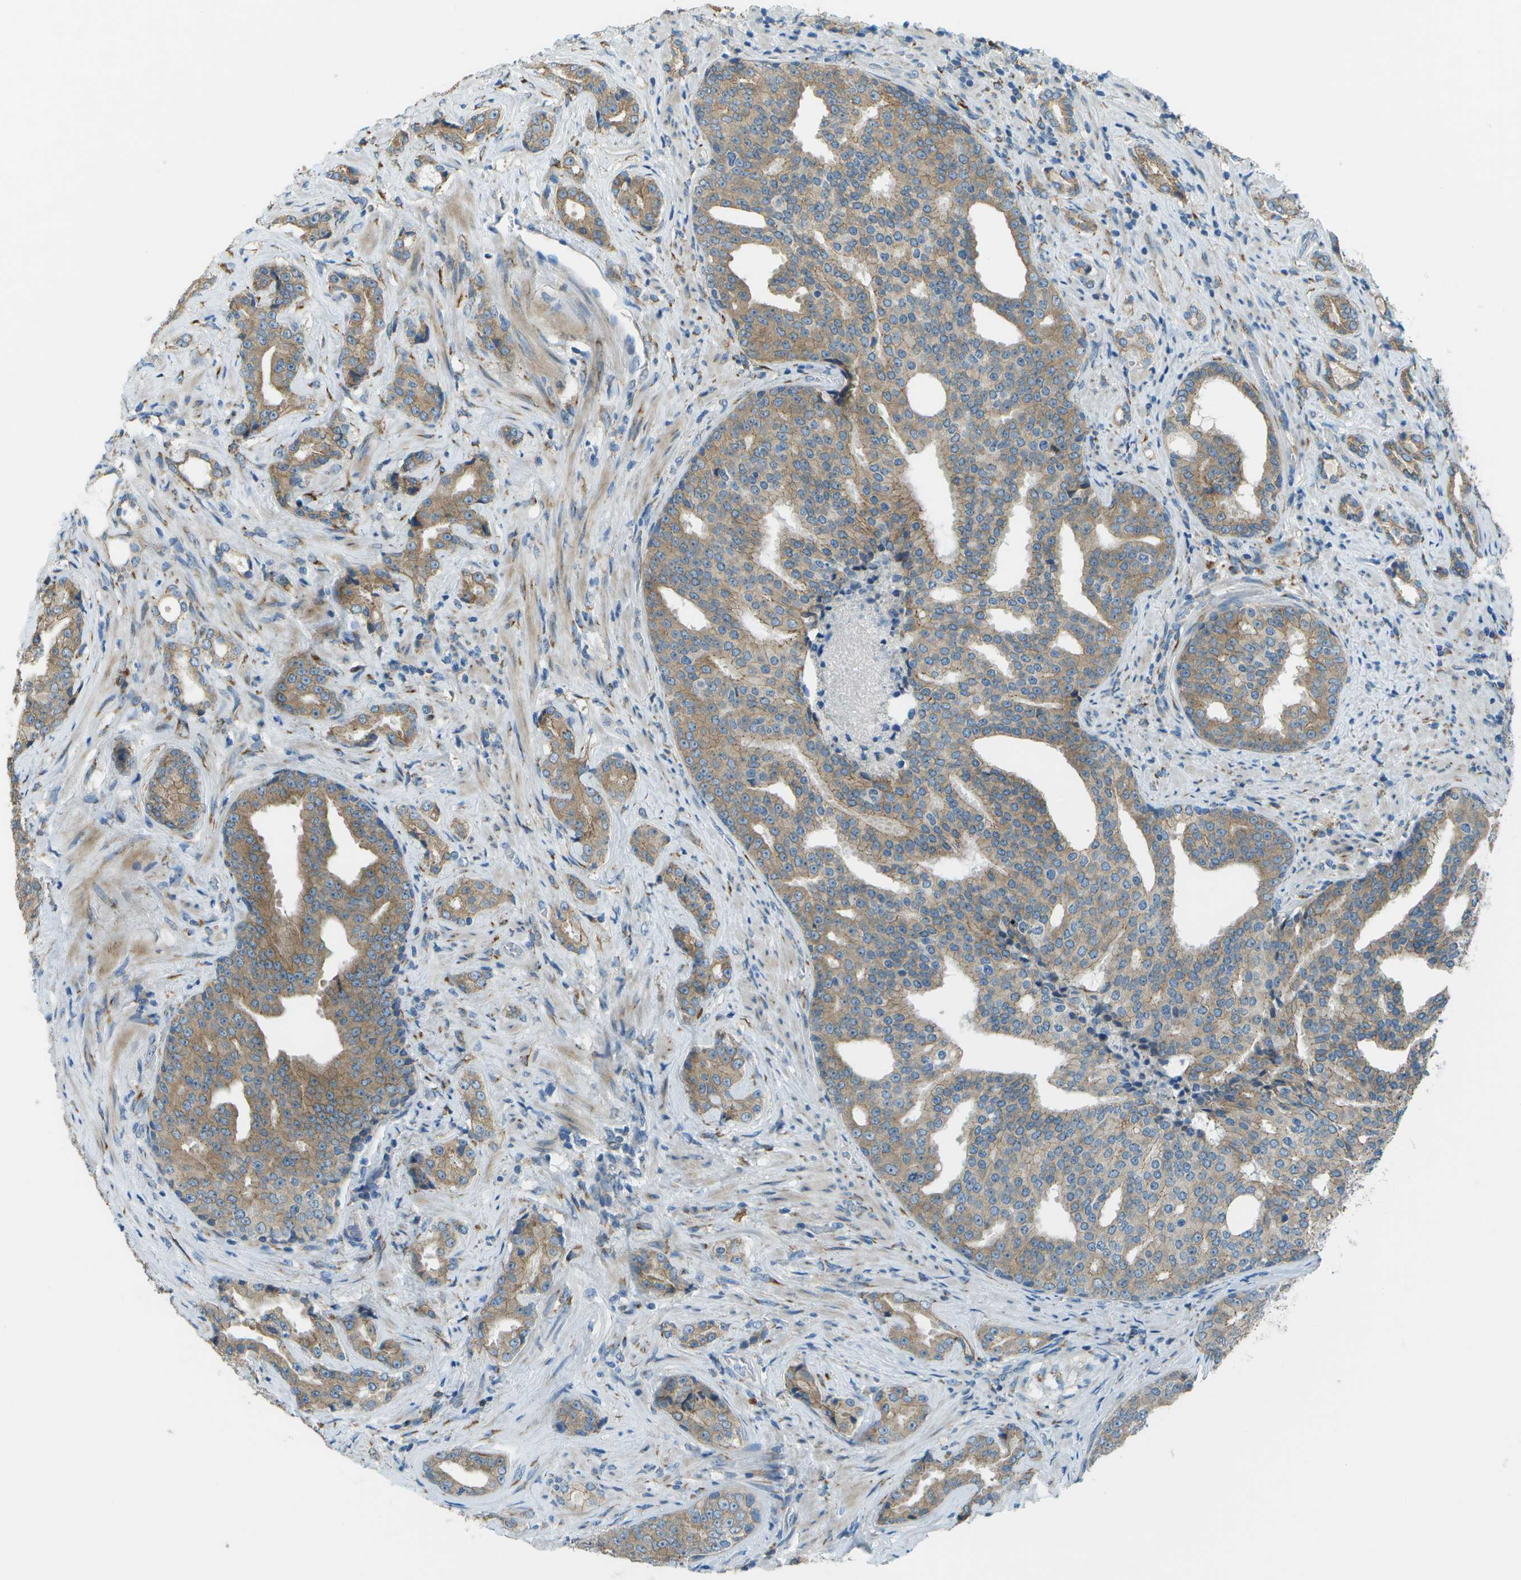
{"staining": {"intensity": "moderate", "quantity": ">75%", "location": "cytoplasmic/membranous"}, "tissue": "prostate cancer", "cell_type": "Tumor cells", "image_type": "cancer", "snomed": [{"axis": "morphology", "description": "Adenocarcinoma, High grade"}, {"axis": "topography", "description": "Prostate"}], "caption": "Immunohistochemistry (DAB) staining of adenocarcinoma (high-grade) (prostate) reveals moderate cytoplasmic/membranous protein staining in approximately >75% of tumor cells.", "gene": "KCTD3", "patient": {"sex": "male", "age": 71}}